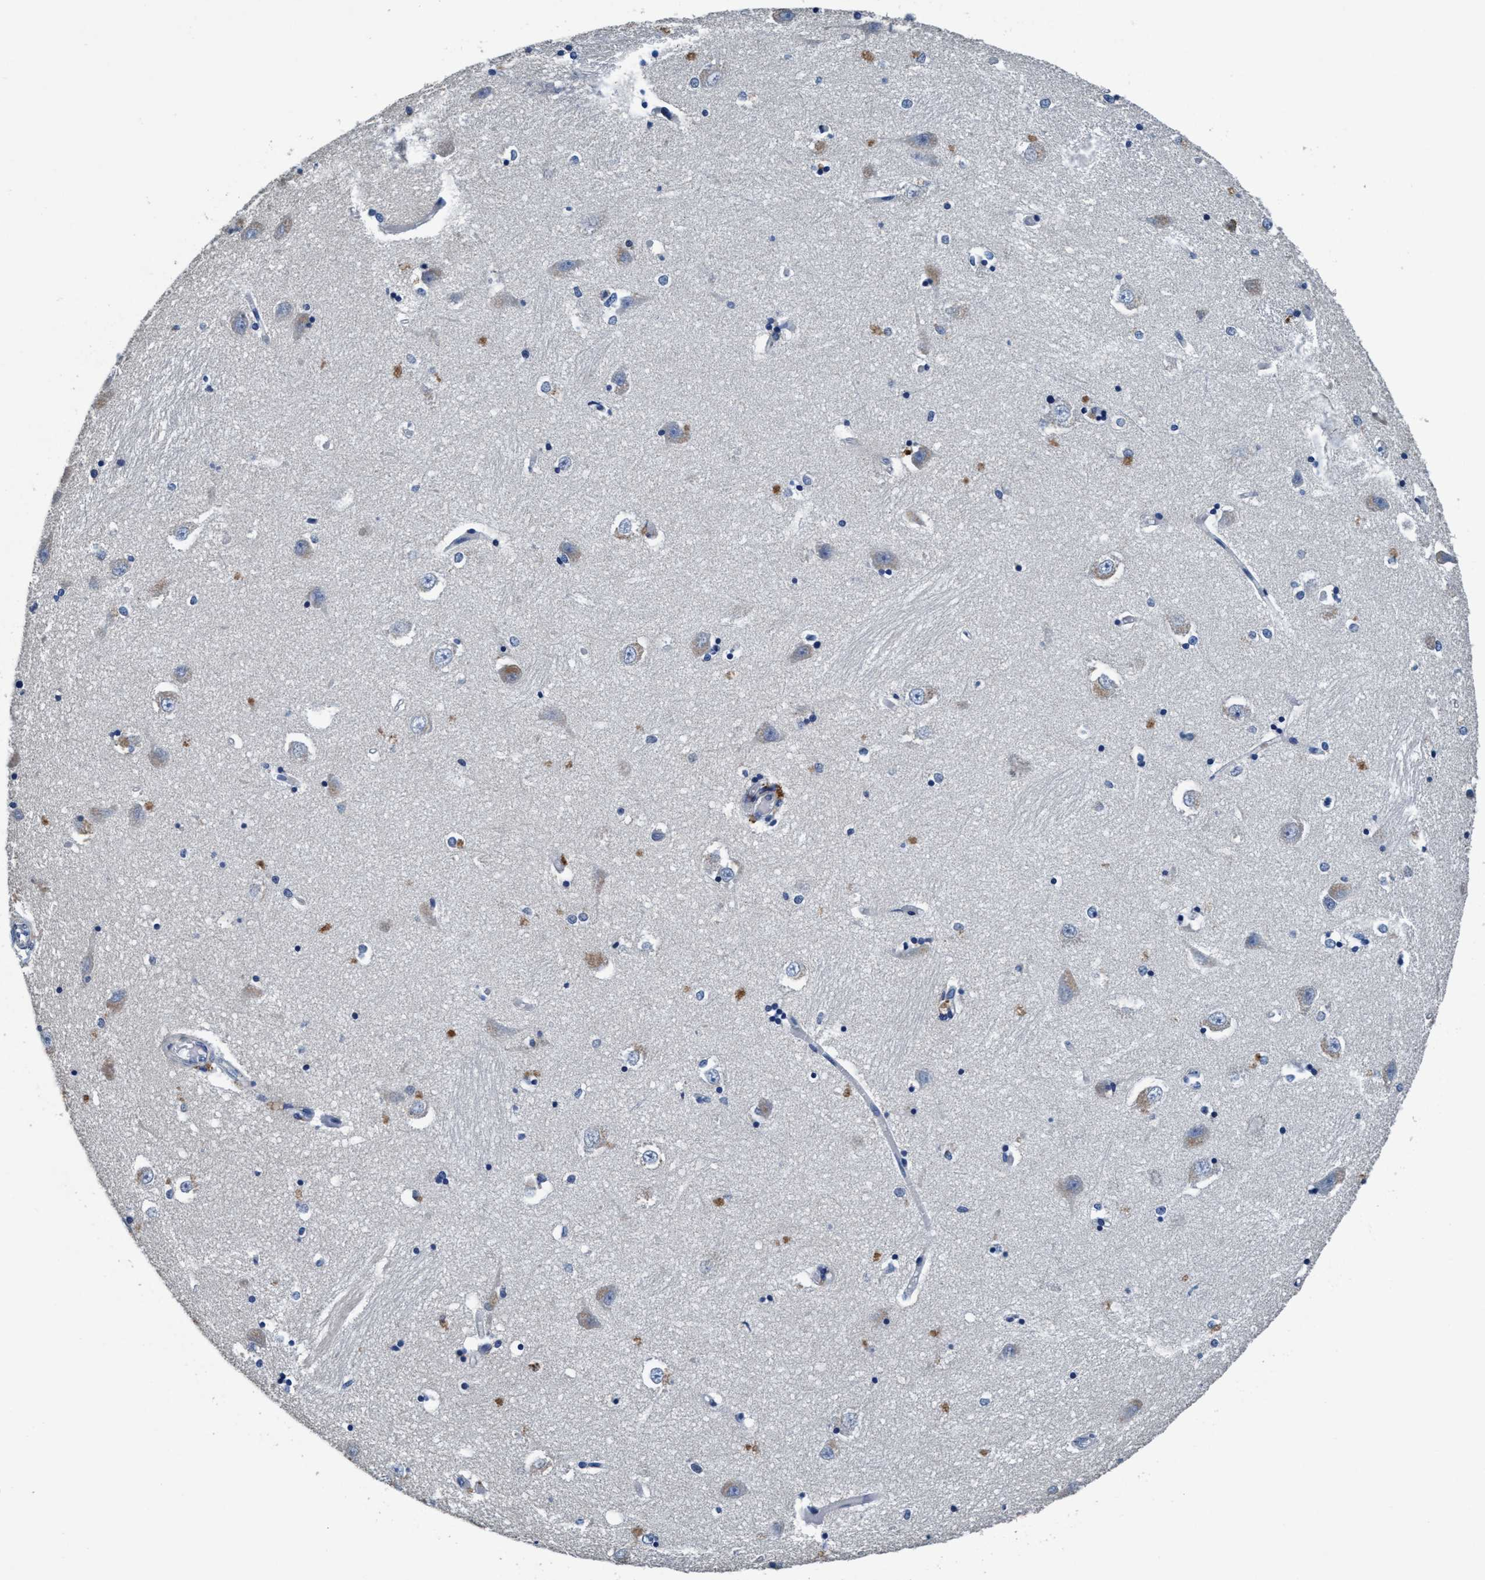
{"staining": {"intensity": "moderate", "quantity": "<25%", "location": "cytoplasmic/membranous"}, "tissue": "hippocampus", "cell_type": "Glial cells", "image_type": "normal", "snomed": [{"axis": "morphology", "description": "Normal tissue, NOS"}, {"axis": "topography", "description": "Hippocampus"}], "caption": "Hippocampus stained with DAB (3,3'-diaminobenzidine) immunohistochemistry (IHC) displays low levels of moderate cytoplasmic/membranous expression in approximately <25% of glial cells. Immunohistochemistry stains the protein of interest in brown and the nuclei are stained blue.", "gene": "ANKFN1", "patient": {"sex": "male", "age": 45}}